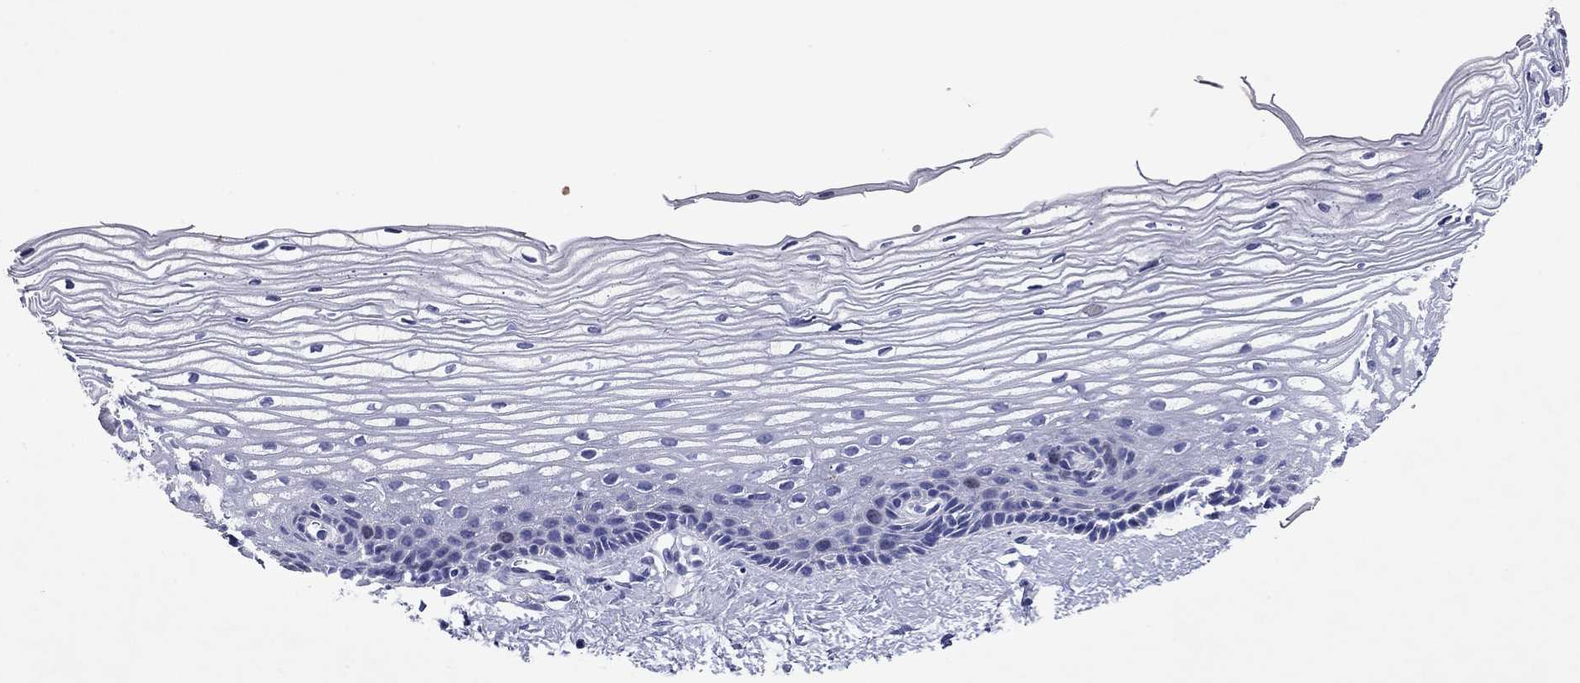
{"staining": {"intensity": "negative", "quantity": "none", "location": "none"}, "tissue": "cervix", "cell_type": "Glandular cells", "image_type": "normal", "snomed": [{"axis": "morphology", "description": "Normal tissue, NOS"}, {"axis": "topography", "description": "Cervix"}], "caption": "Immunohistochemistry of normal human cervix demonstrates no staining in glandular cells.", "gene": "GZMK", "patient": {"sex": "female", "age": 40}}